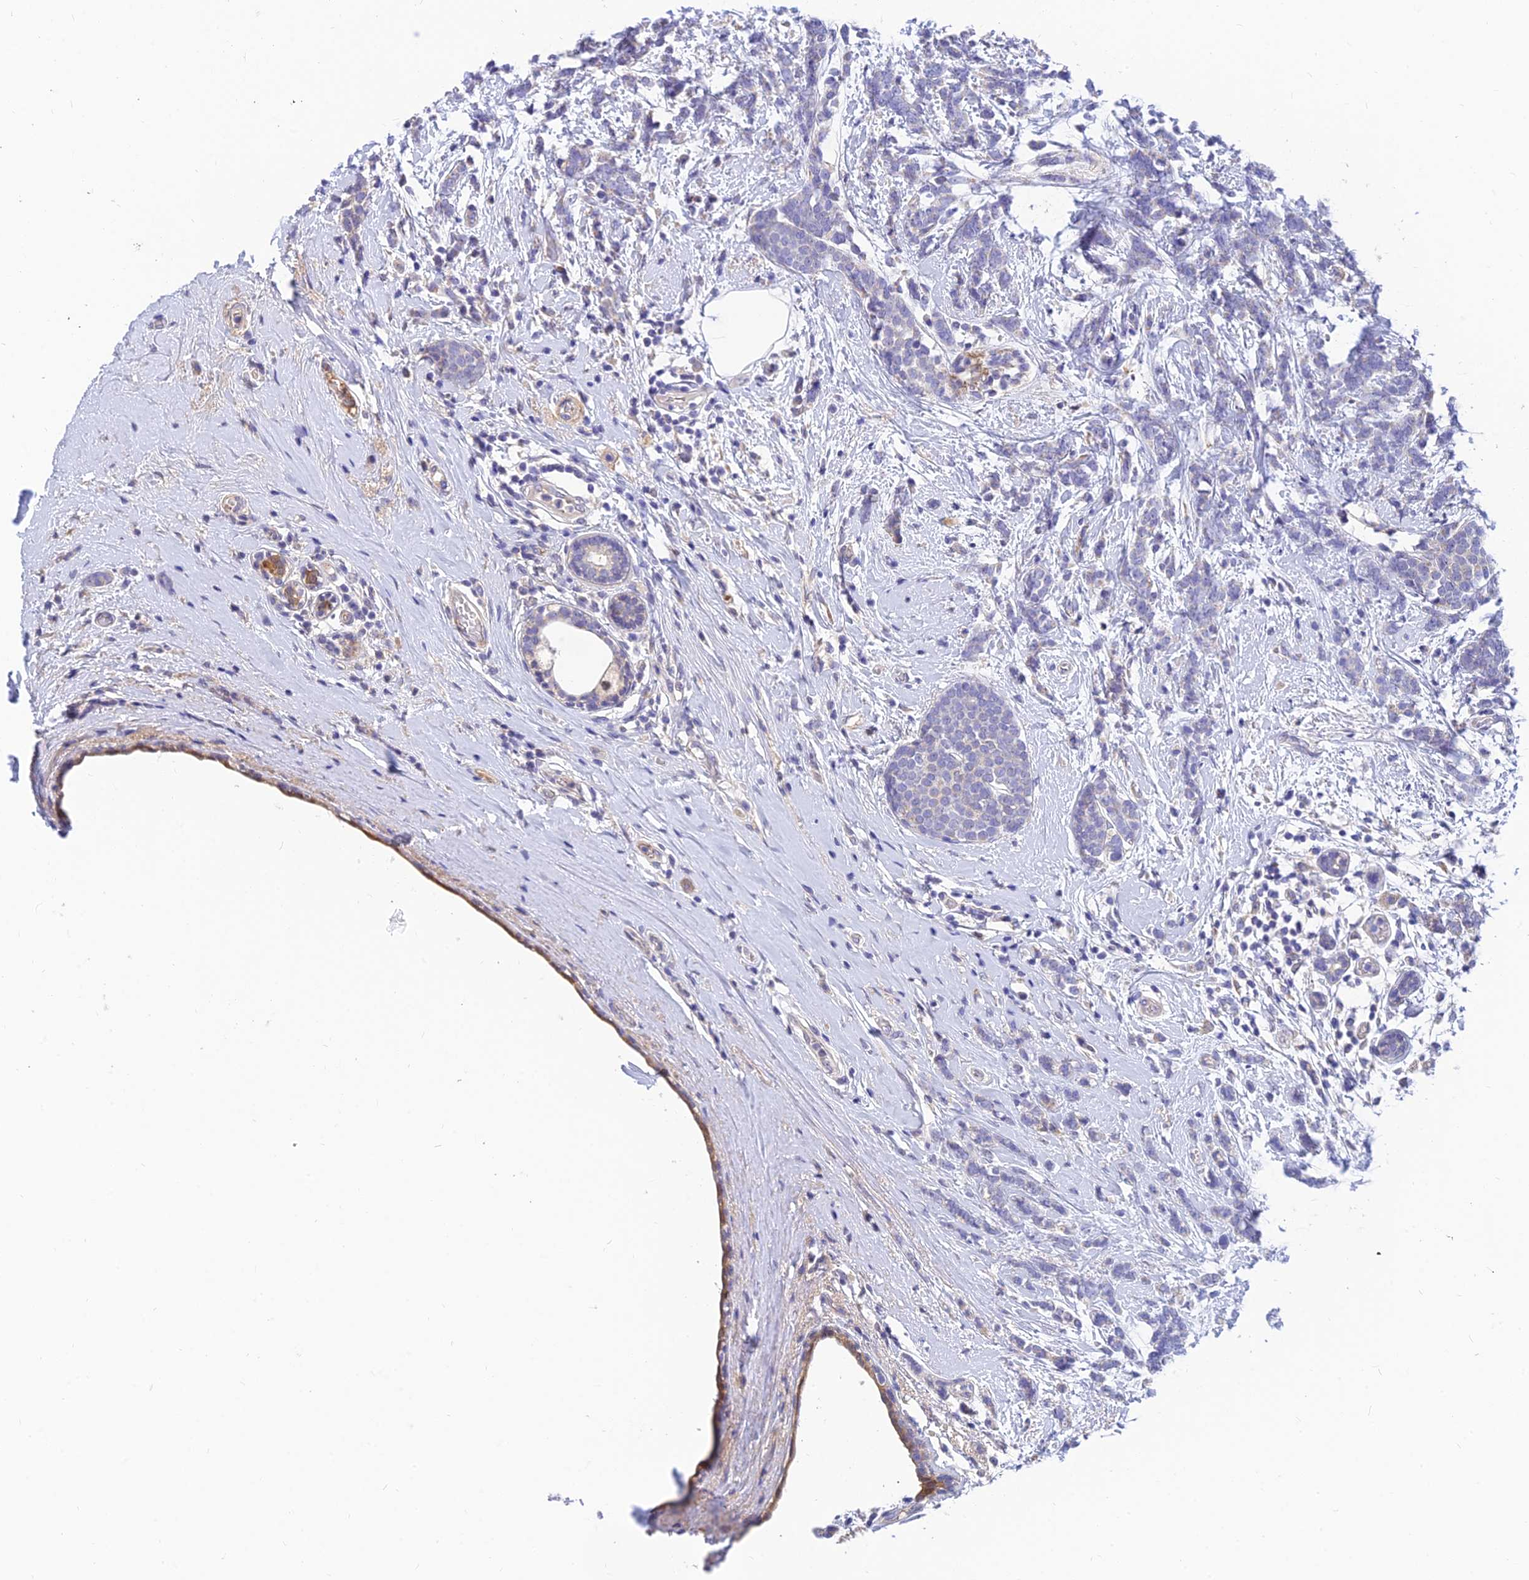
{"staining": {"intensity": "negative", "quantity": "none", "location": "none"}, "tissue": "breast cancer", "cell_type": "Tumor cells", "image_type": "cancer", "snomed": [{"axis": "morphology", "description": "Lobular carcinoma"}, {"axis": "topography", "description": "Breast"}], "caption": "Protein analysis of breast cancer displays no significant positivity in tumor cells. Brightfield microscopy of IHC stained with DAB (3,3'-diaminobenzidine) (brown) and hematoxylin (blue), captured at high magnification.", "gene": "ANKS4B", "patient": {"sex": "female", "age": 58}}